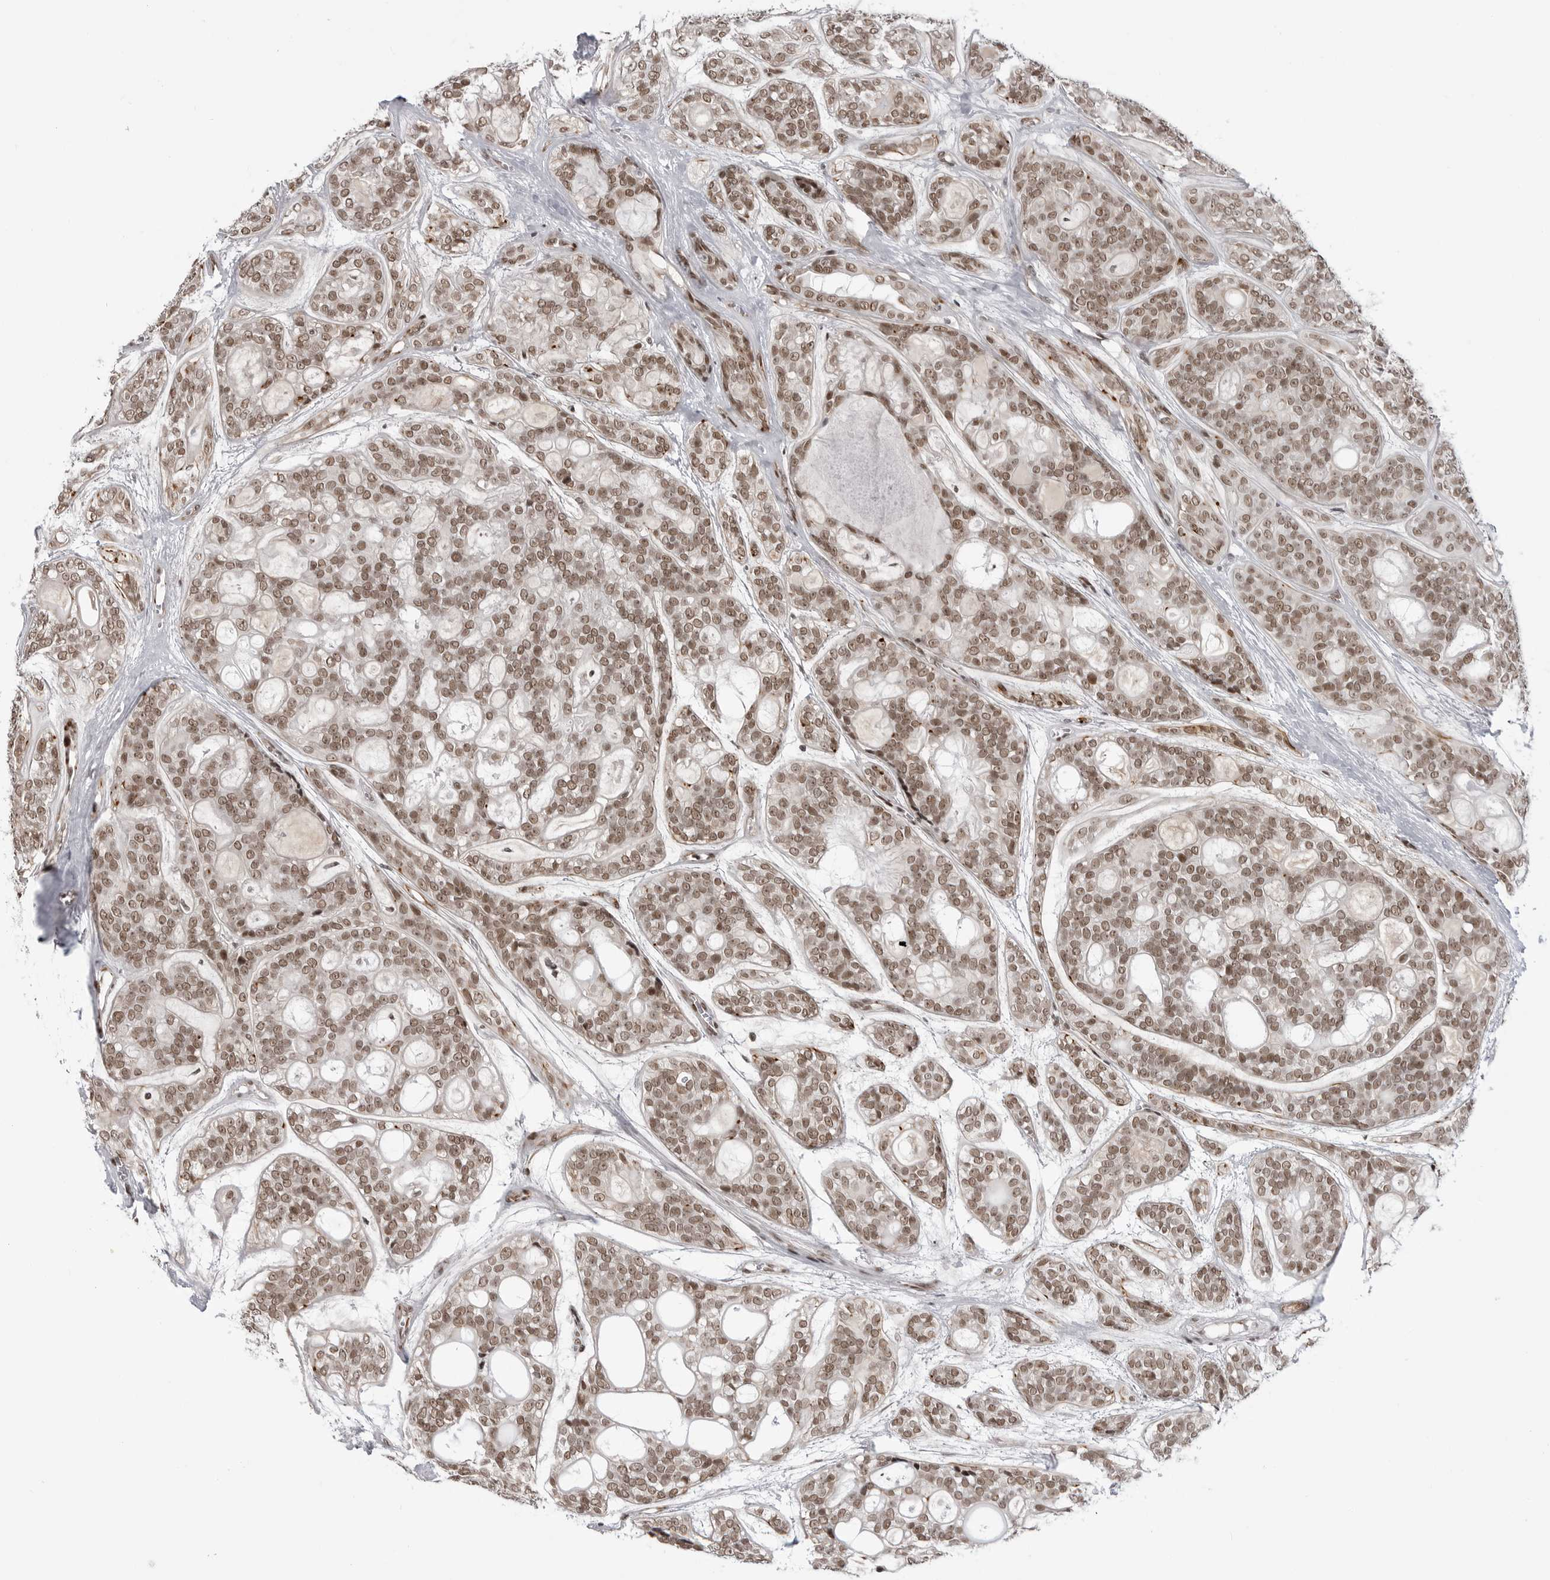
{"staining": {"intensity": "moderate", "quantity": ">75%", "location": "nuclear"}, "tissue": "head and neck cancer", "cell_type": "Tumor cells", "image_type": "cancer", "snomed": [{"axis": "morphology", "description": "Adenocarcinoma, NOS"}, {"axis": "topography", "description": "Head-Neck"}], "caption": "The image displays immunohistochemical staining of head and neck cancer (adenocarcinoma). There is moderate nuclear positivity is identified in approximately >75% of tumor cells. (DAB IHC with brightfield microscopy, high magnification).", "gene": "TRIM66", "patient": {"sex": "male", "age": 66}}